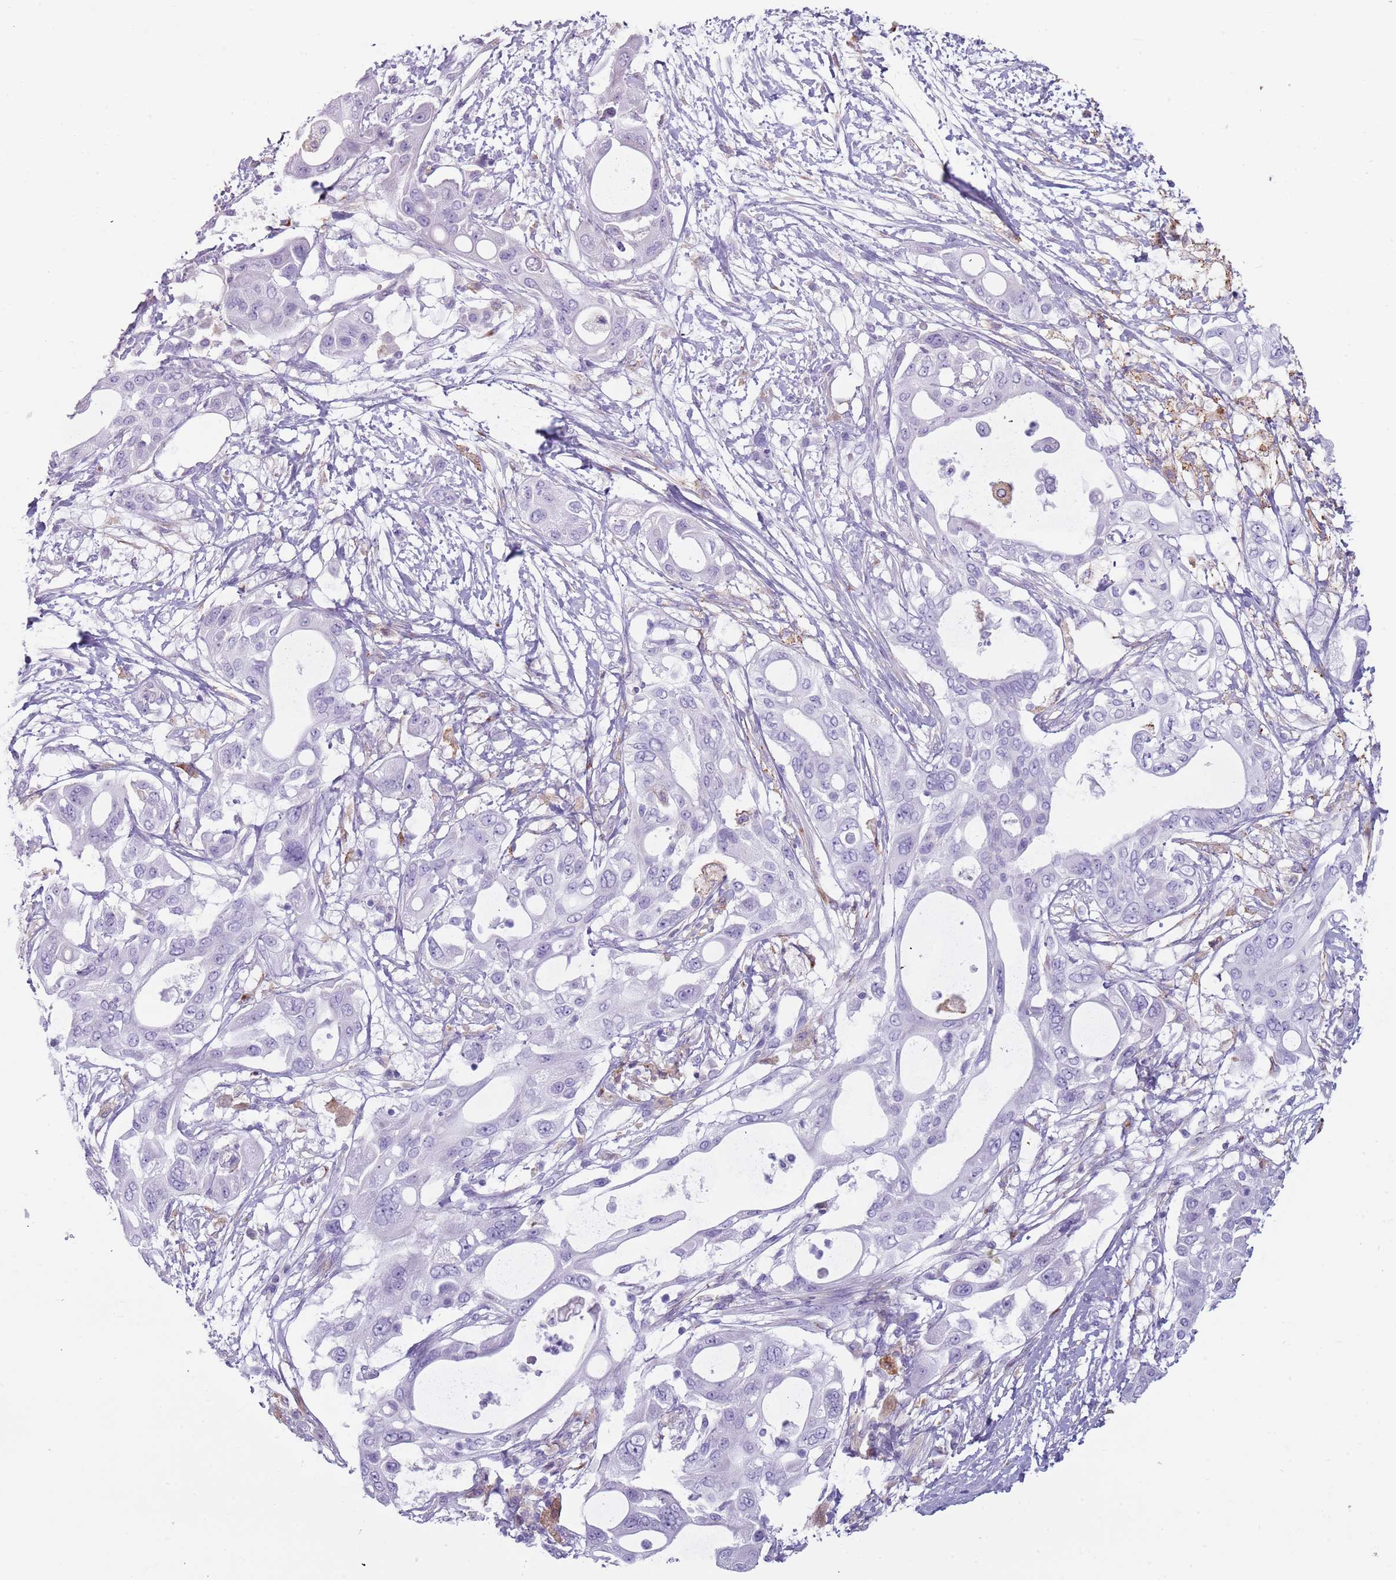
{"staining": {"intensity": "negative", "quantity": "none", "location": "none"}, "tissue": "pancreatic cancer", "cell_type": "Tumor cells", "image_type": "cancer", "snomed": [{"axis": "morphology", "description": "Adenocarcinoma, NOS"}, {"axis": "topography", "description": "Pancreas"}], "caption": "Immunohistochemistry micrograph of neoplastic tissue: human pancreatic cancer stained with DAB (3,3'-diaminobenzidine) exhibits no significant protein expression in tumor cells. (DAB immunohistochemistry, high magnification).", "gene": "COLEC12", "patient": {"sex": "male", "age": 68}}